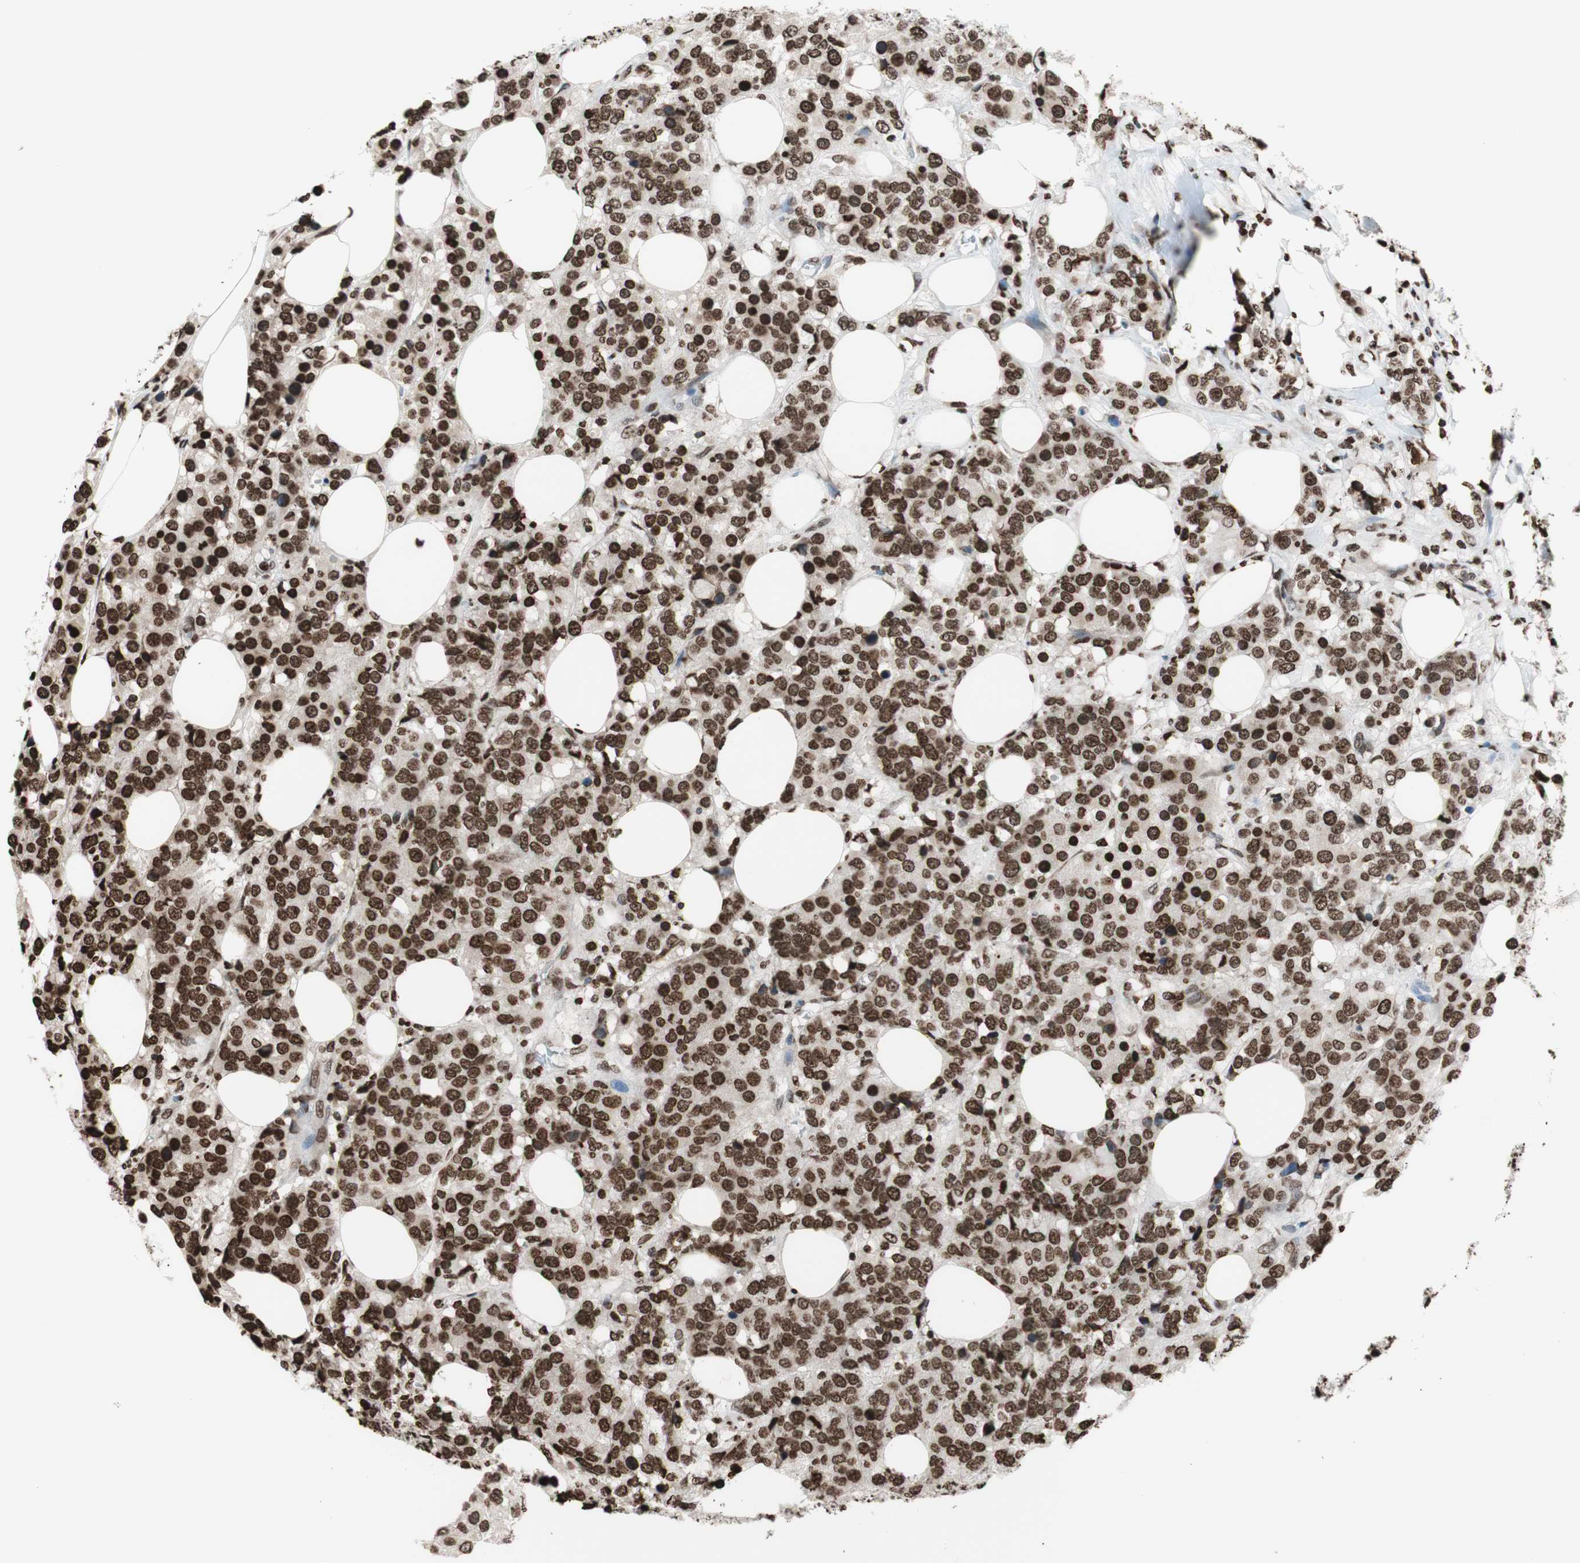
{"staining": {"intensity": "strong", "quantity": ">75%", "location": "nuclear"}, "tissue": "breast cancer", "cell_type": "Tumor cells", "image_type": "cancer", "snomed": [{"axis": "morphology", "description": "Lobular carcinoma"}, {"axis": "topography", "description": "Breast"}], "caption": "Breast cancer (lobular carcinoma) stained with a brown dye displays strong nuclear positive expression in approximately >75% of tumor cells.", "gene": "NCOA3", "patient": {"sex": "female", "age": 59}}